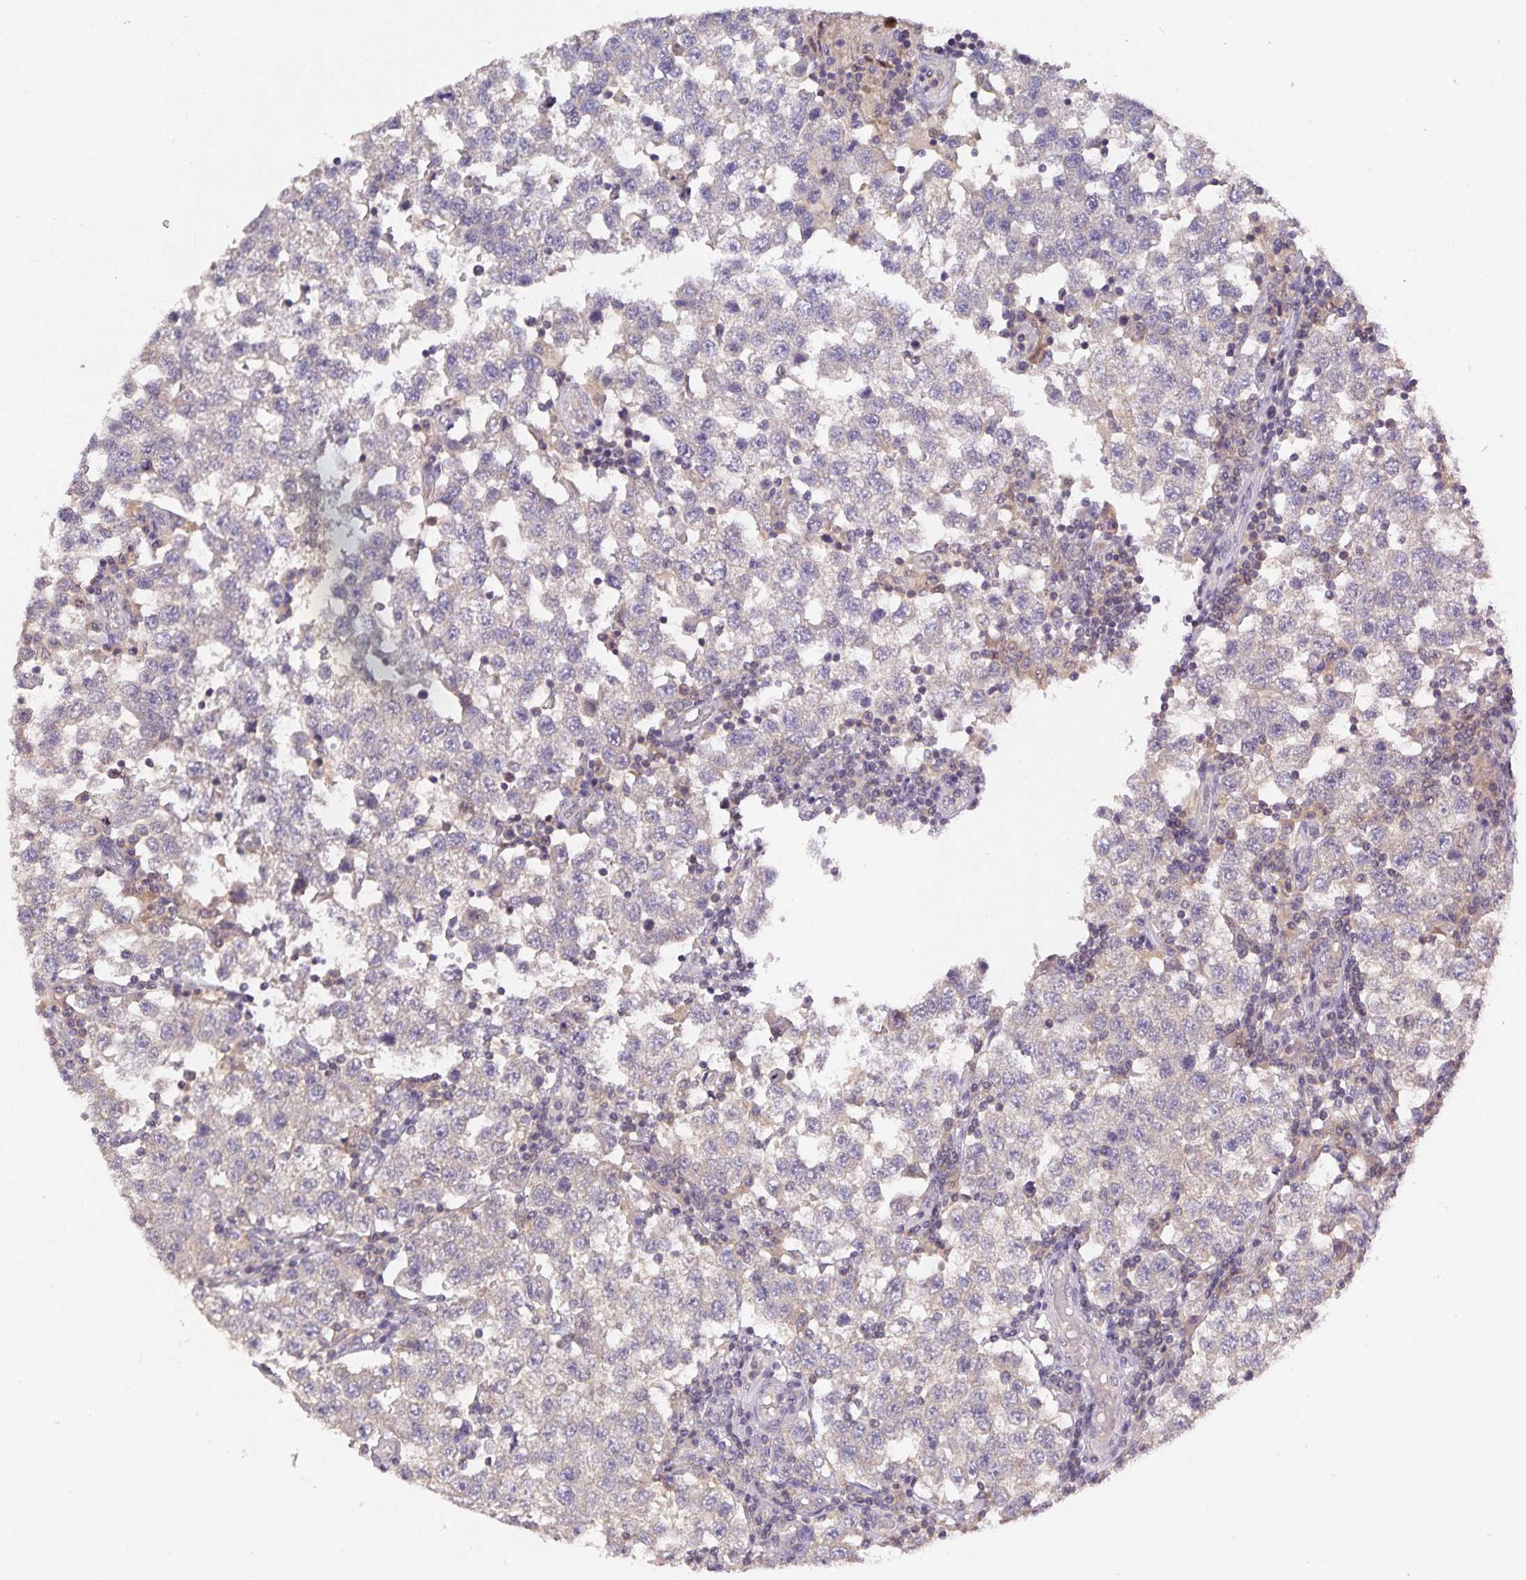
{"staining": {"intensity": "negative", "quantity": "none", "location": "none"}, "tissue": "testis cancer", "cell_type": "Tumor cells", "image_type": "cancer", "snomed": [{"axis": "morphology", "description": "Seminoma, NOS"}, {"axis": "topography", "description": "Testis"}], "caption": "The immunohistochemistry (IHC) micrograph has no significant positivity in tumor cells of testis cancer tissue. (Stains: DAB (3,3'-diaminobenzidine) immunohistochemistry with hematoxylin counter stain, Microscopy: brightfield microscopy at high magnification).", "gene": "HEPN1", "patient": {"sex": "male", "age": 34}}